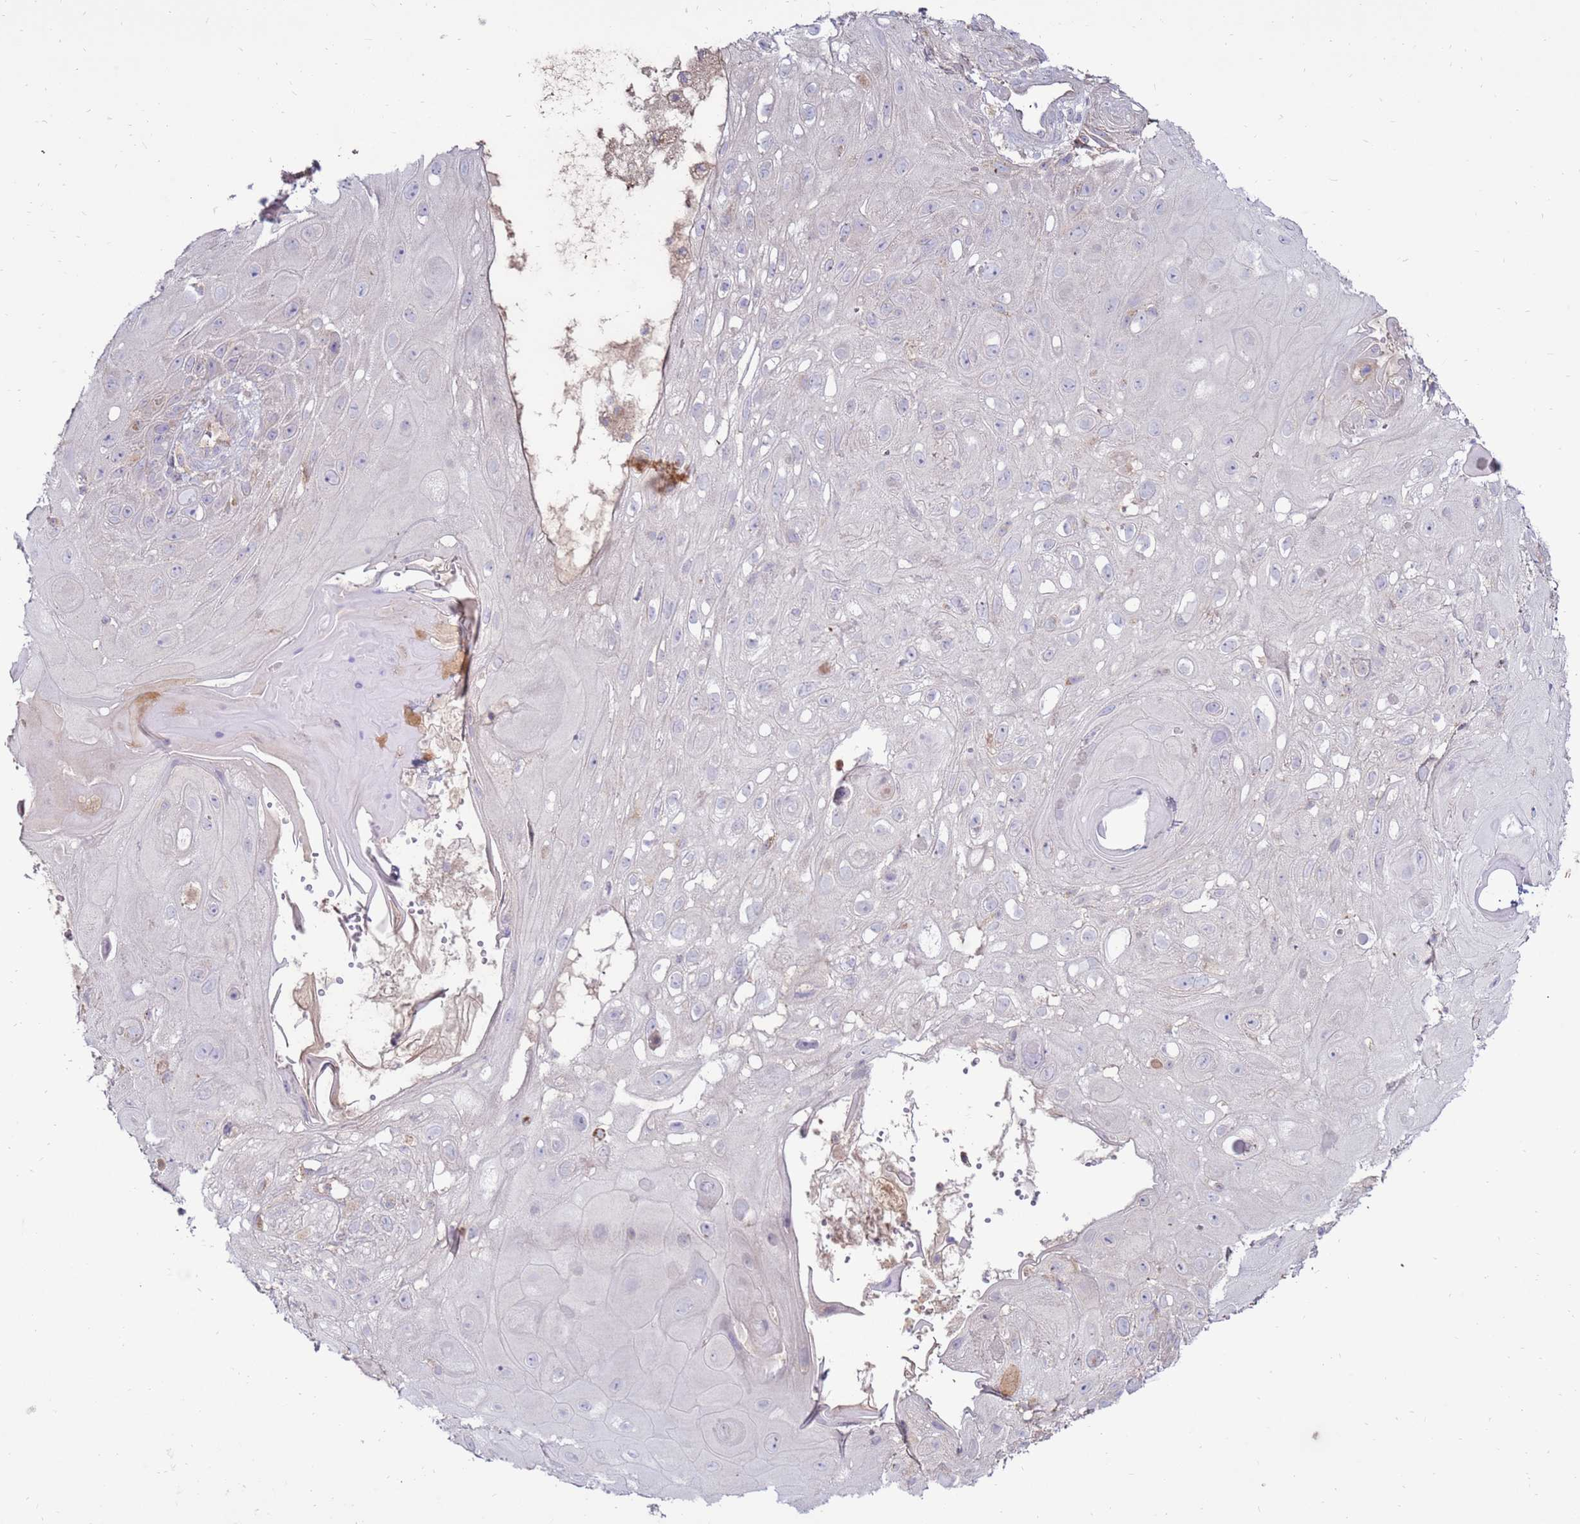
{"staining": {"intensity": "negative", "quantity": "none", "location": "none"}, "tissue": "skin cancer", "cell_type": "Tumor cells", "image_type": "cancer", "snomed": [{"axis": "morphology", "description": "Normal tissue, NOS"}, {"axis": "morphology", "description": "Squamous cell carcinoma, NOS"}, {"axis": "topography", "description": "Skin"}, {"axis": "topography", "description": "Cartilage tissue"}], "caption": "Histopathology image shows no protein positivity in tumor cells of squamous cell carcinoma (skin) tissue.", "gene": "TRAPPC4", "patient": {"sex": "female", "age": 79}}